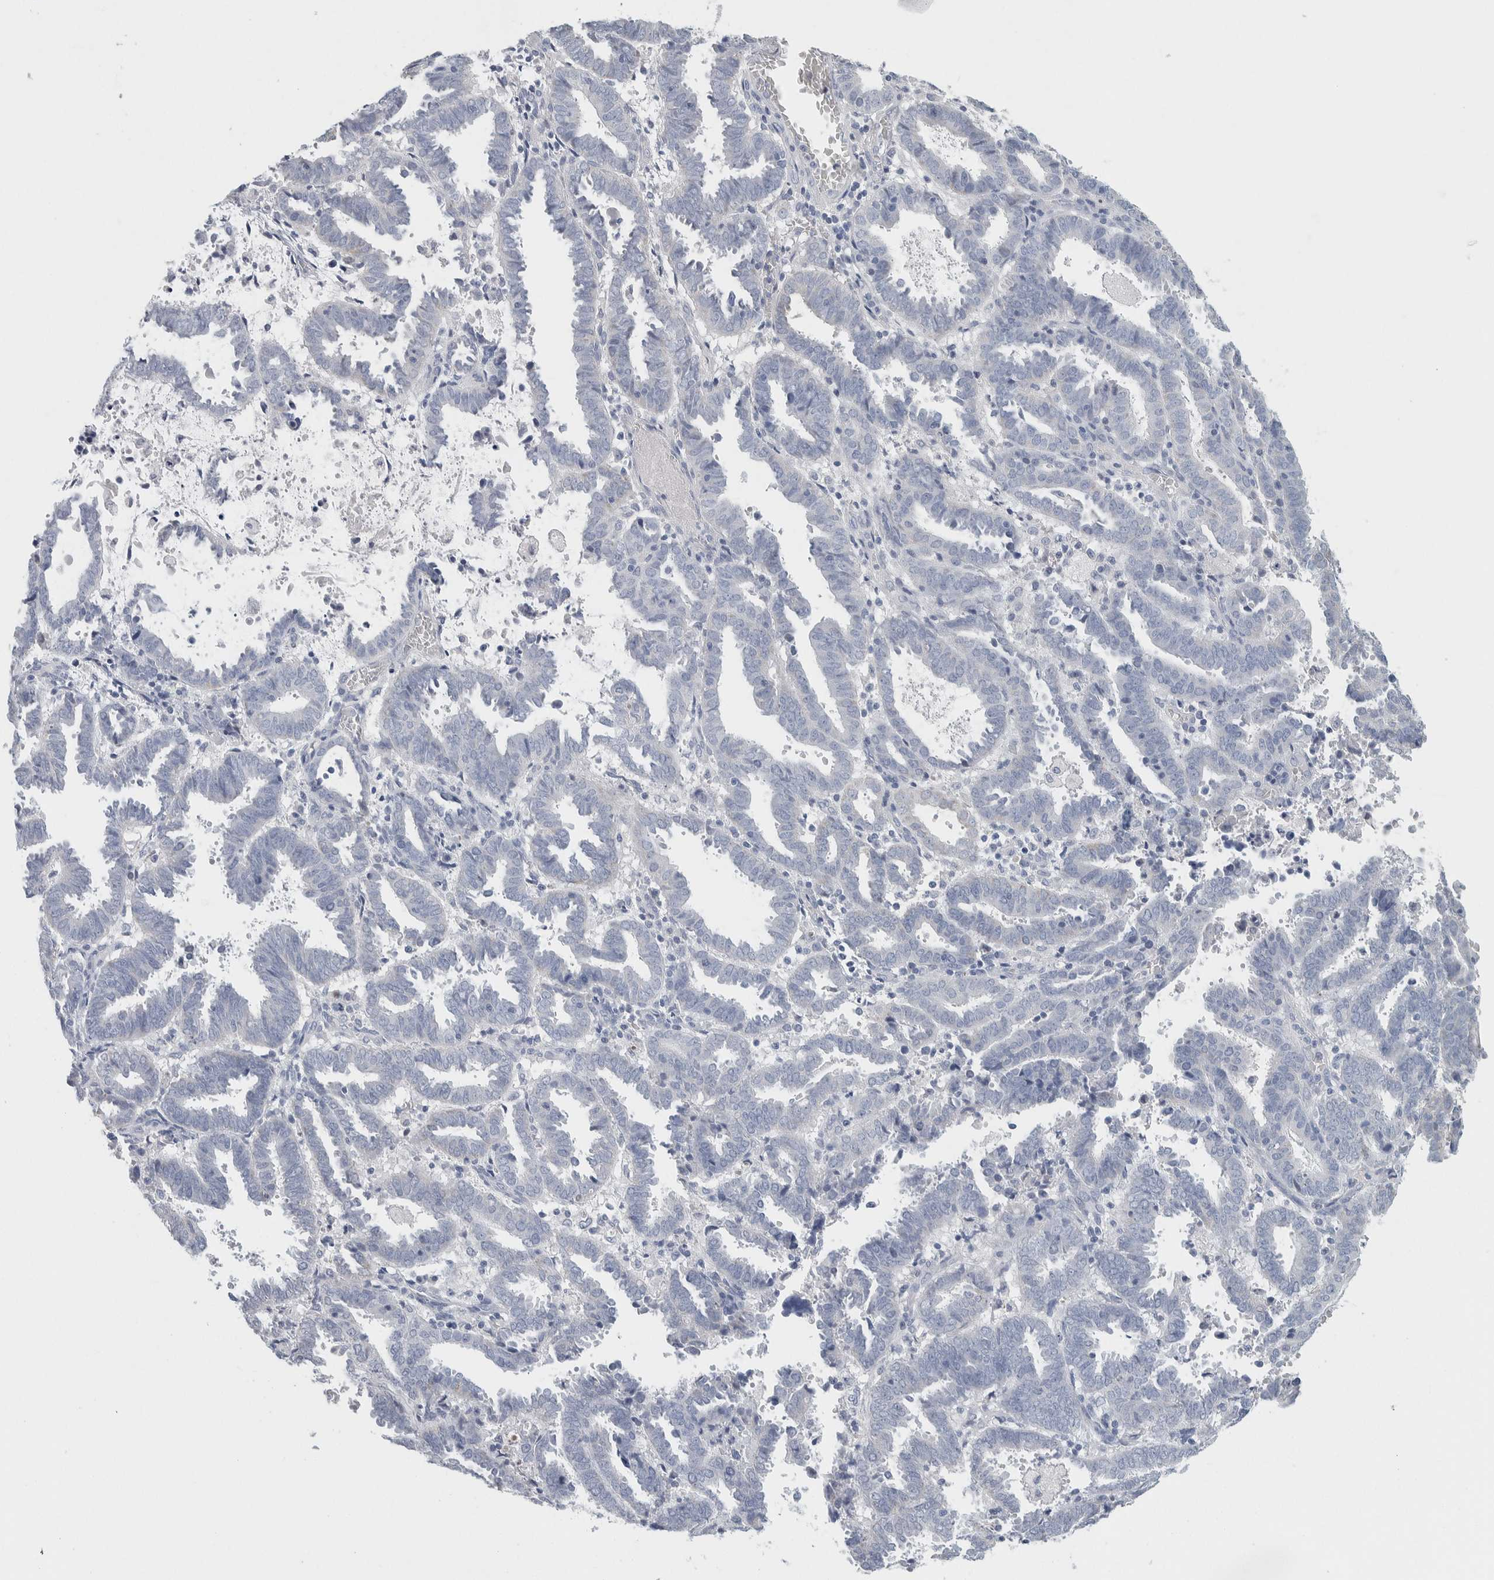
{"staining": {"intensity": "weak", "quantity": "<25%", "location": "cytoplasmic/membranous"}, "tissue": "endometrial cancer", "cell_type": "Tumor cells", "image_type": "cancer", "snomed": [{"axis": "morphology", "description": "Adenocarcinoma, NOS"}, {"axis": "topography", "description": "Uterus"}], "caption": "IHC of endometrial cancer (adenocarcinoma) displays no staining in tumor cells.", "gene": "SCN2A", "patient": {"sex": "female", "age": 83}}